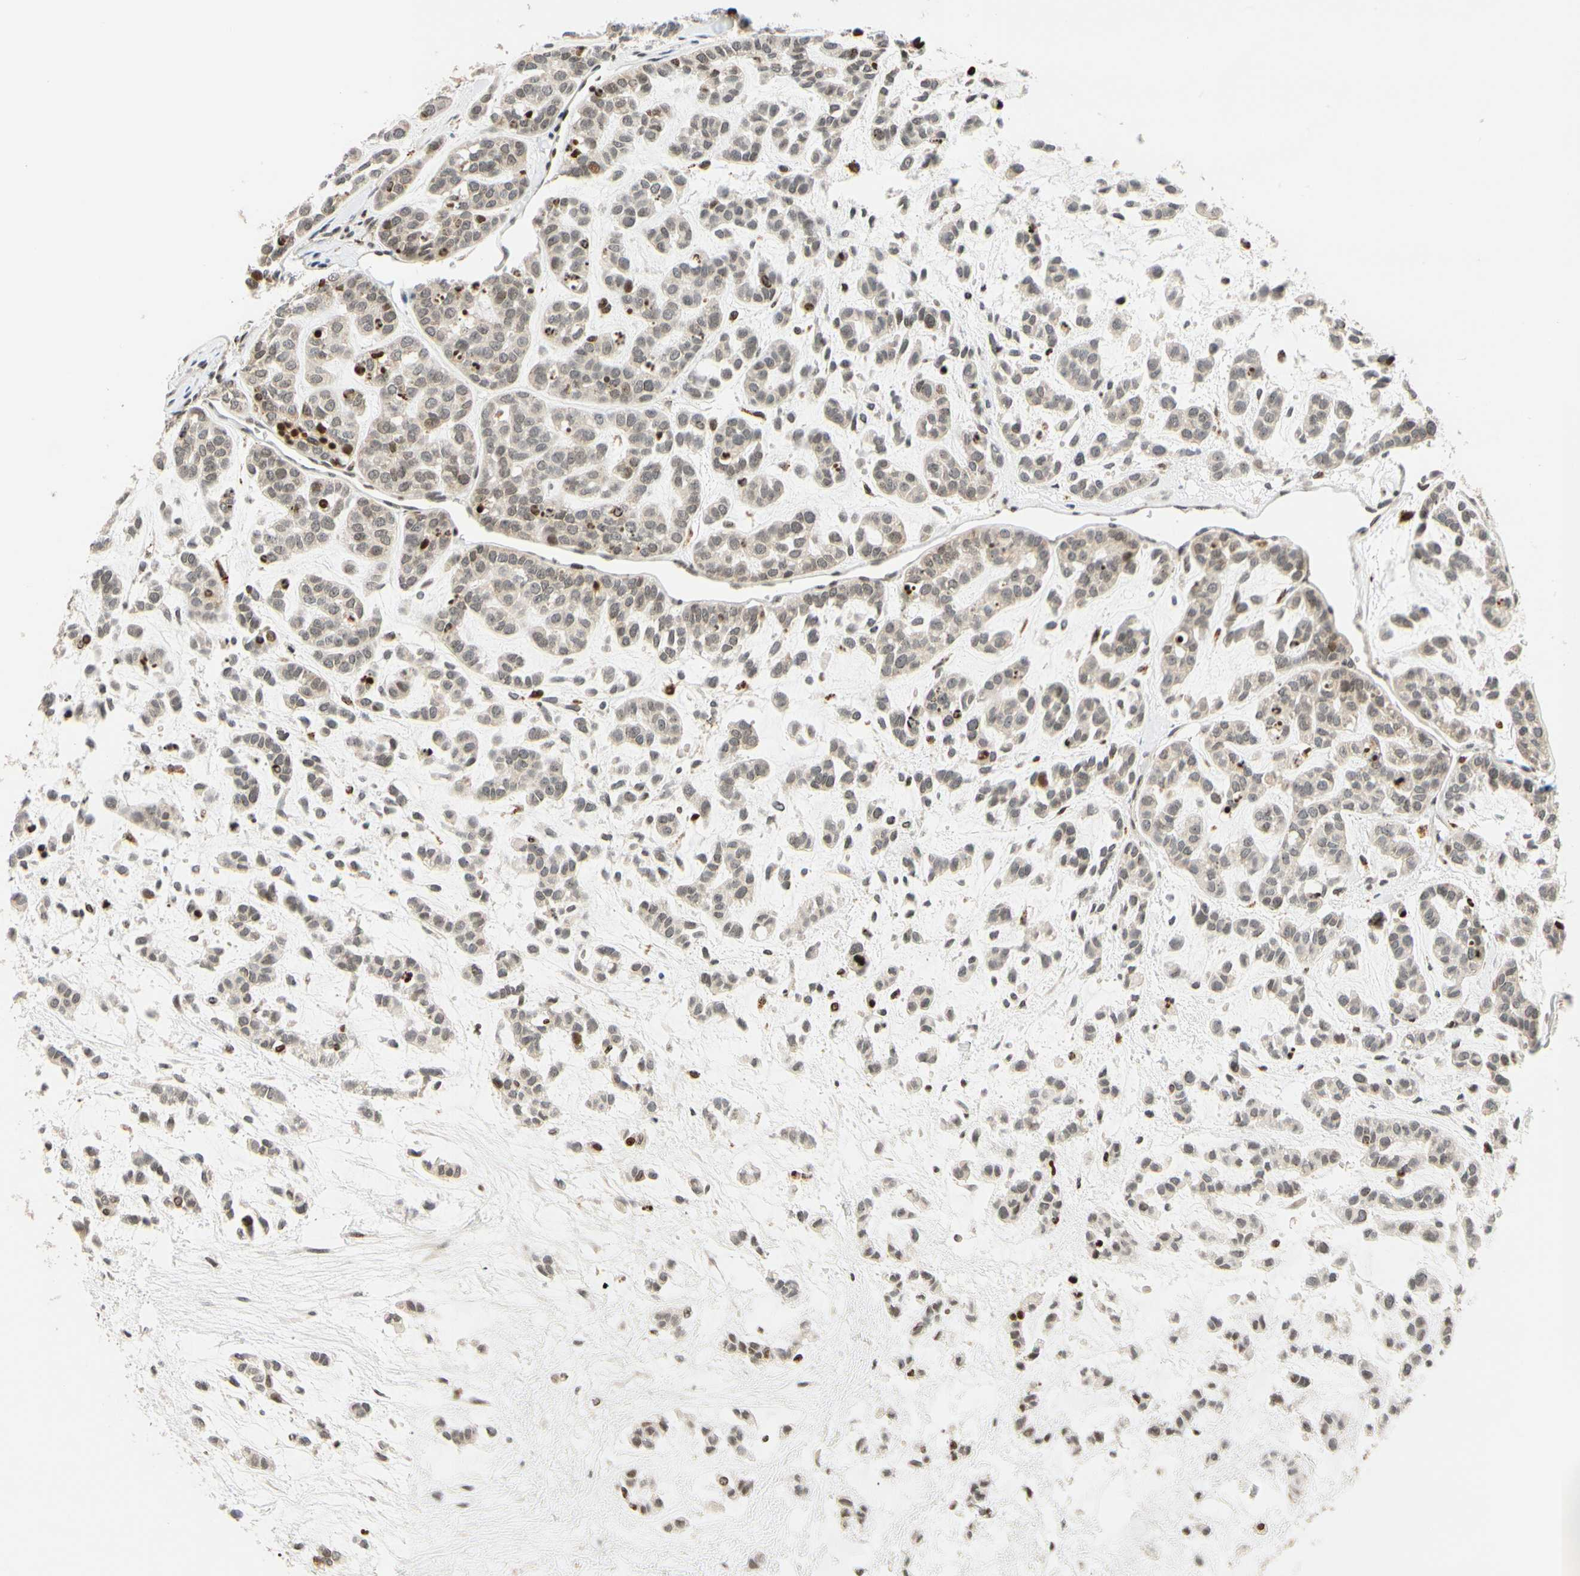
{"staining": {"intensity": "moderate", "quantity": "25%-75%", "location": "nuclear"}, "tissue": "head and neck cancer", "cell_type": "Tumor cells", "image_type": "cancer", "snomed": [{"axis": "morphology", "description": "Adenocarcinoma, NOS"}, {"axis": "morphology", "description": "Adenoma, NOS"}, {"axis": "topography", "description": "Head-Neck"}], "caption": "Immunohistochemistry photomicrograph of adenoma (head and neck) stained for a protein (brown), which exhibits medium levels of moderate nuclear staining in approximately 25%-75% of tumor cells.", "gene": "CDK7", "patient": {"sex": "female", "age": 55}}